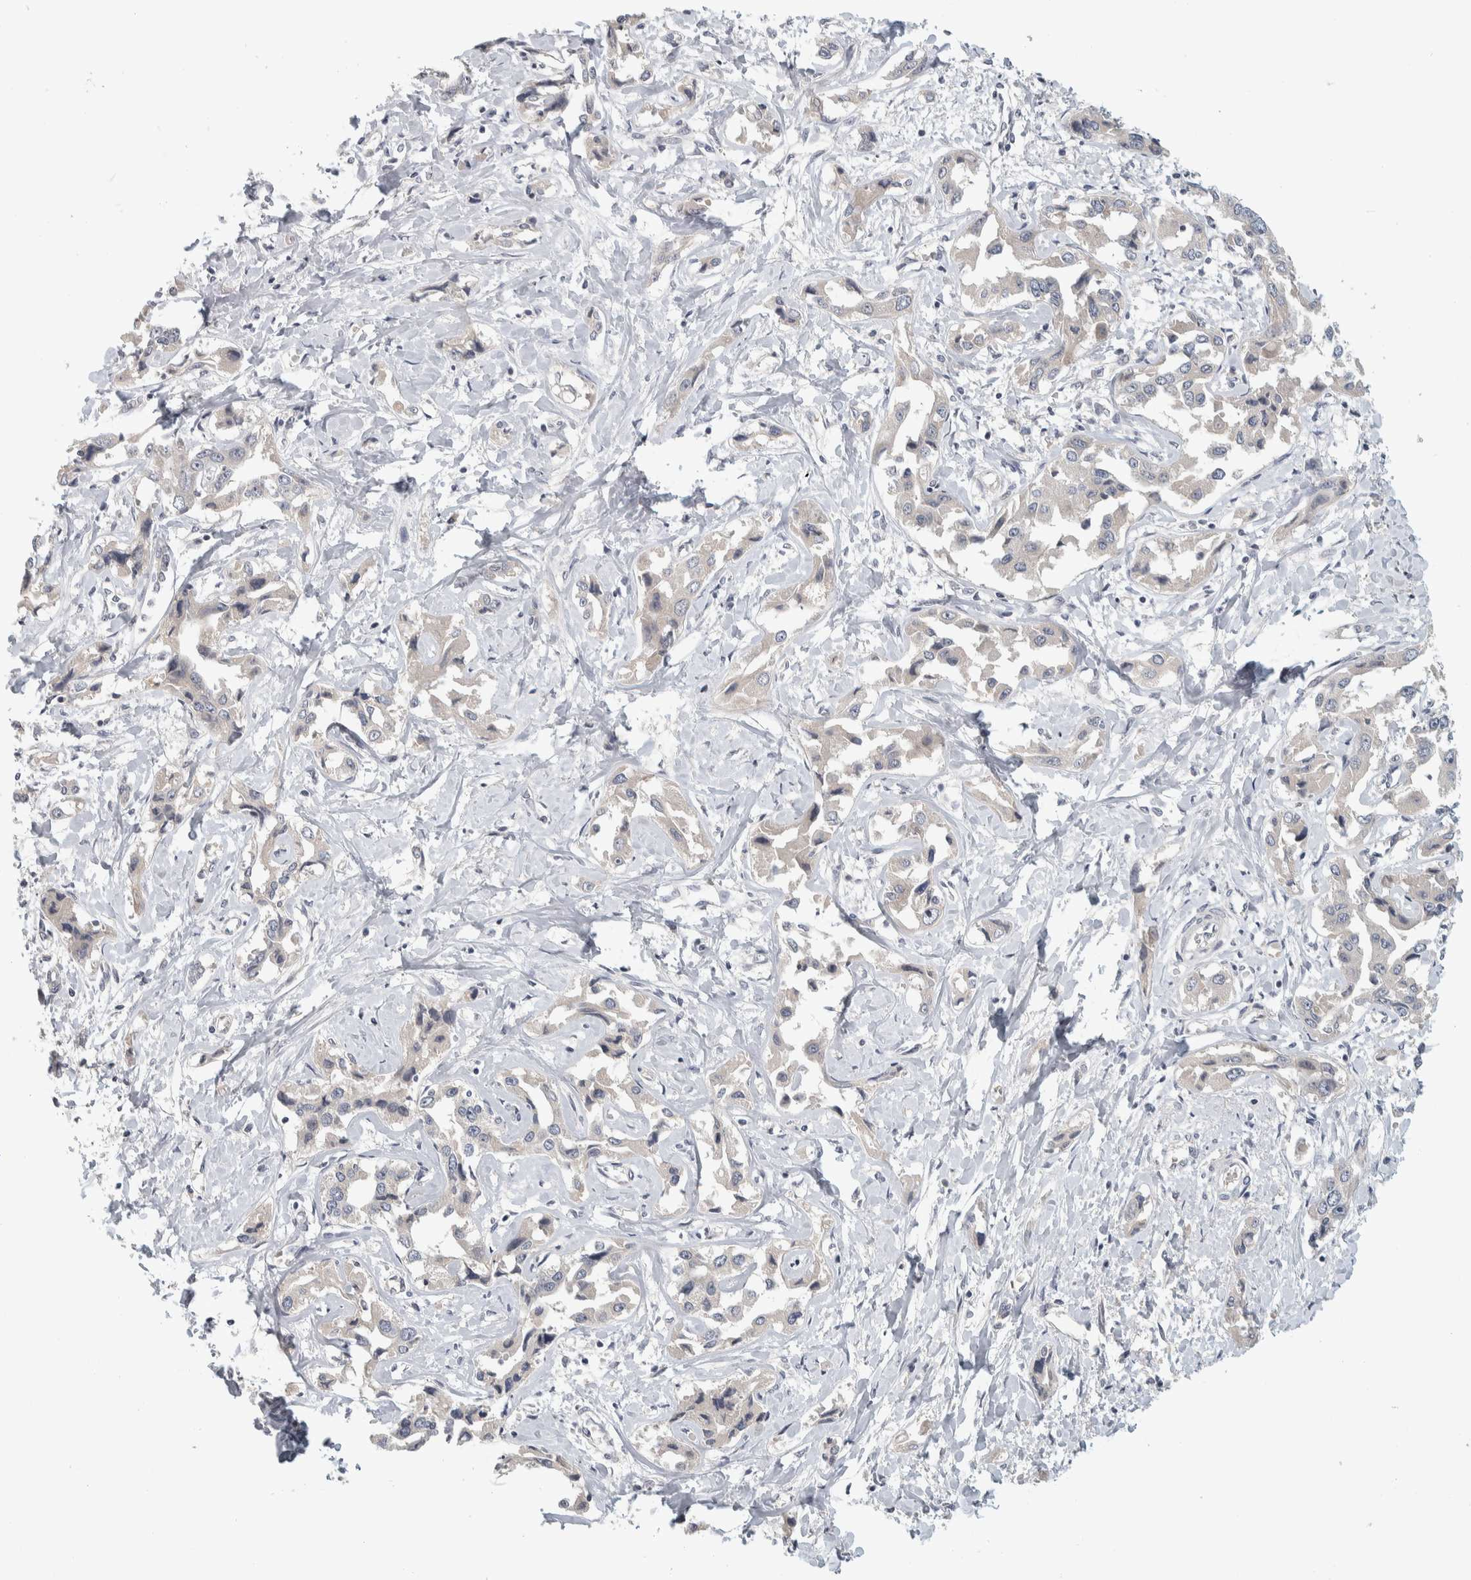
{"staining": {"intensity": "negative", "quantity": "none", "location": "none"}, "tissue": "liver cancer", "cell_type": "Tumor cells", "image_type": "cancer", "snomed": [{"axis": "morphology", "description": "Cholangiocarcinoma"}, {"axis": "topography", "description": "Liver"}], "caption": "The IHC micrograph has no significant positivity in tumor cells of liver cholangiocarcinoma tissue.", "gene": "AFP", "patient": {"sex": "male", "age": 59}}